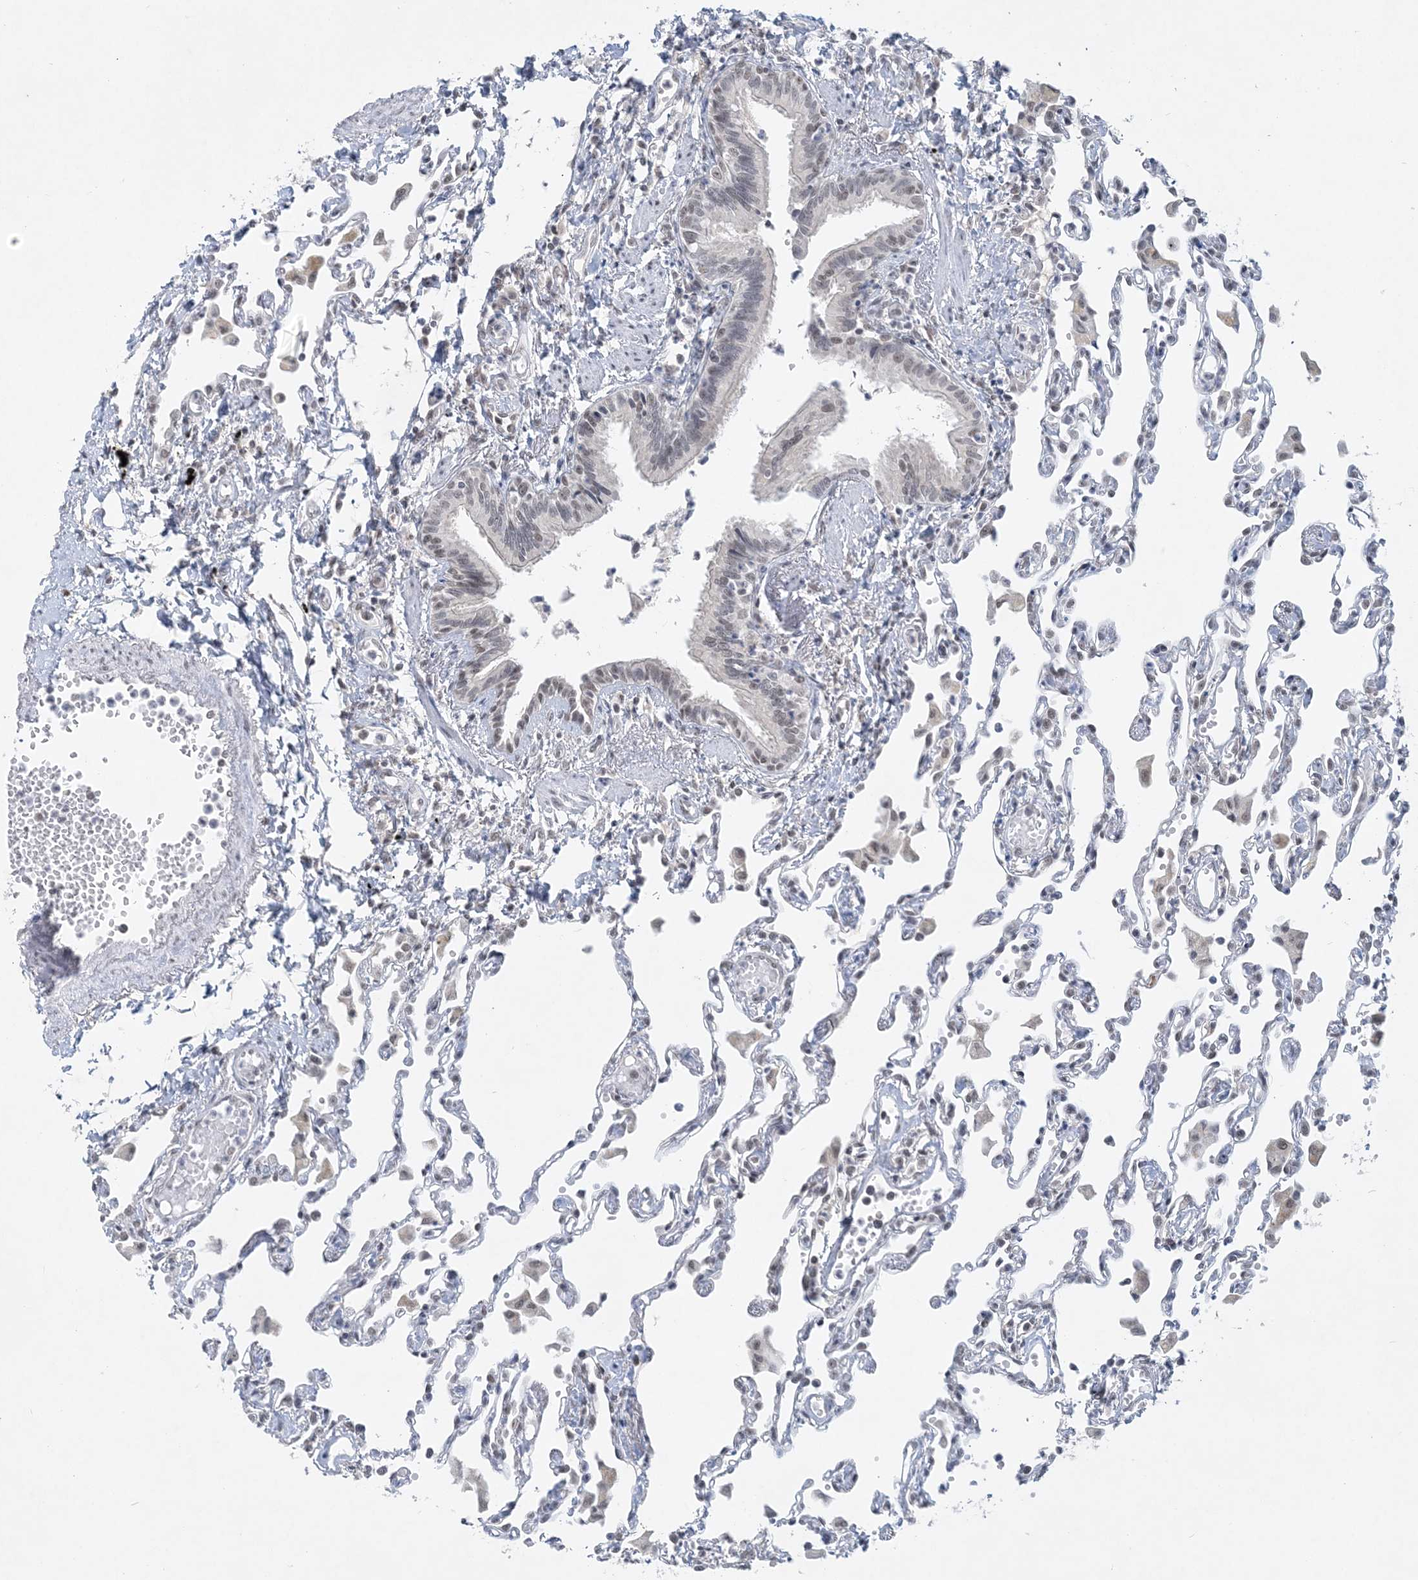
{"staining": {"intensity": "weak", "quantity": "<25%", "location": "nuclear"}, "tissue": "lung", "cell_type": "Alveolar cells", "image_type": "normal", "snomed": [{"axis": "morphology", "description": "Normal tissue, NOS"}, {"axis": "topography", "description": "Bronchus"}, {"axis": "topography", "description": "Lung"}], "caption": "High power microscopy photomicrograph of an immunohistochemistry (IHC) image of normal lung, revealing no significant staining in alveolar cells.", "gene": "KMT2D", "patient": {"sex": "female", "age": 49}}